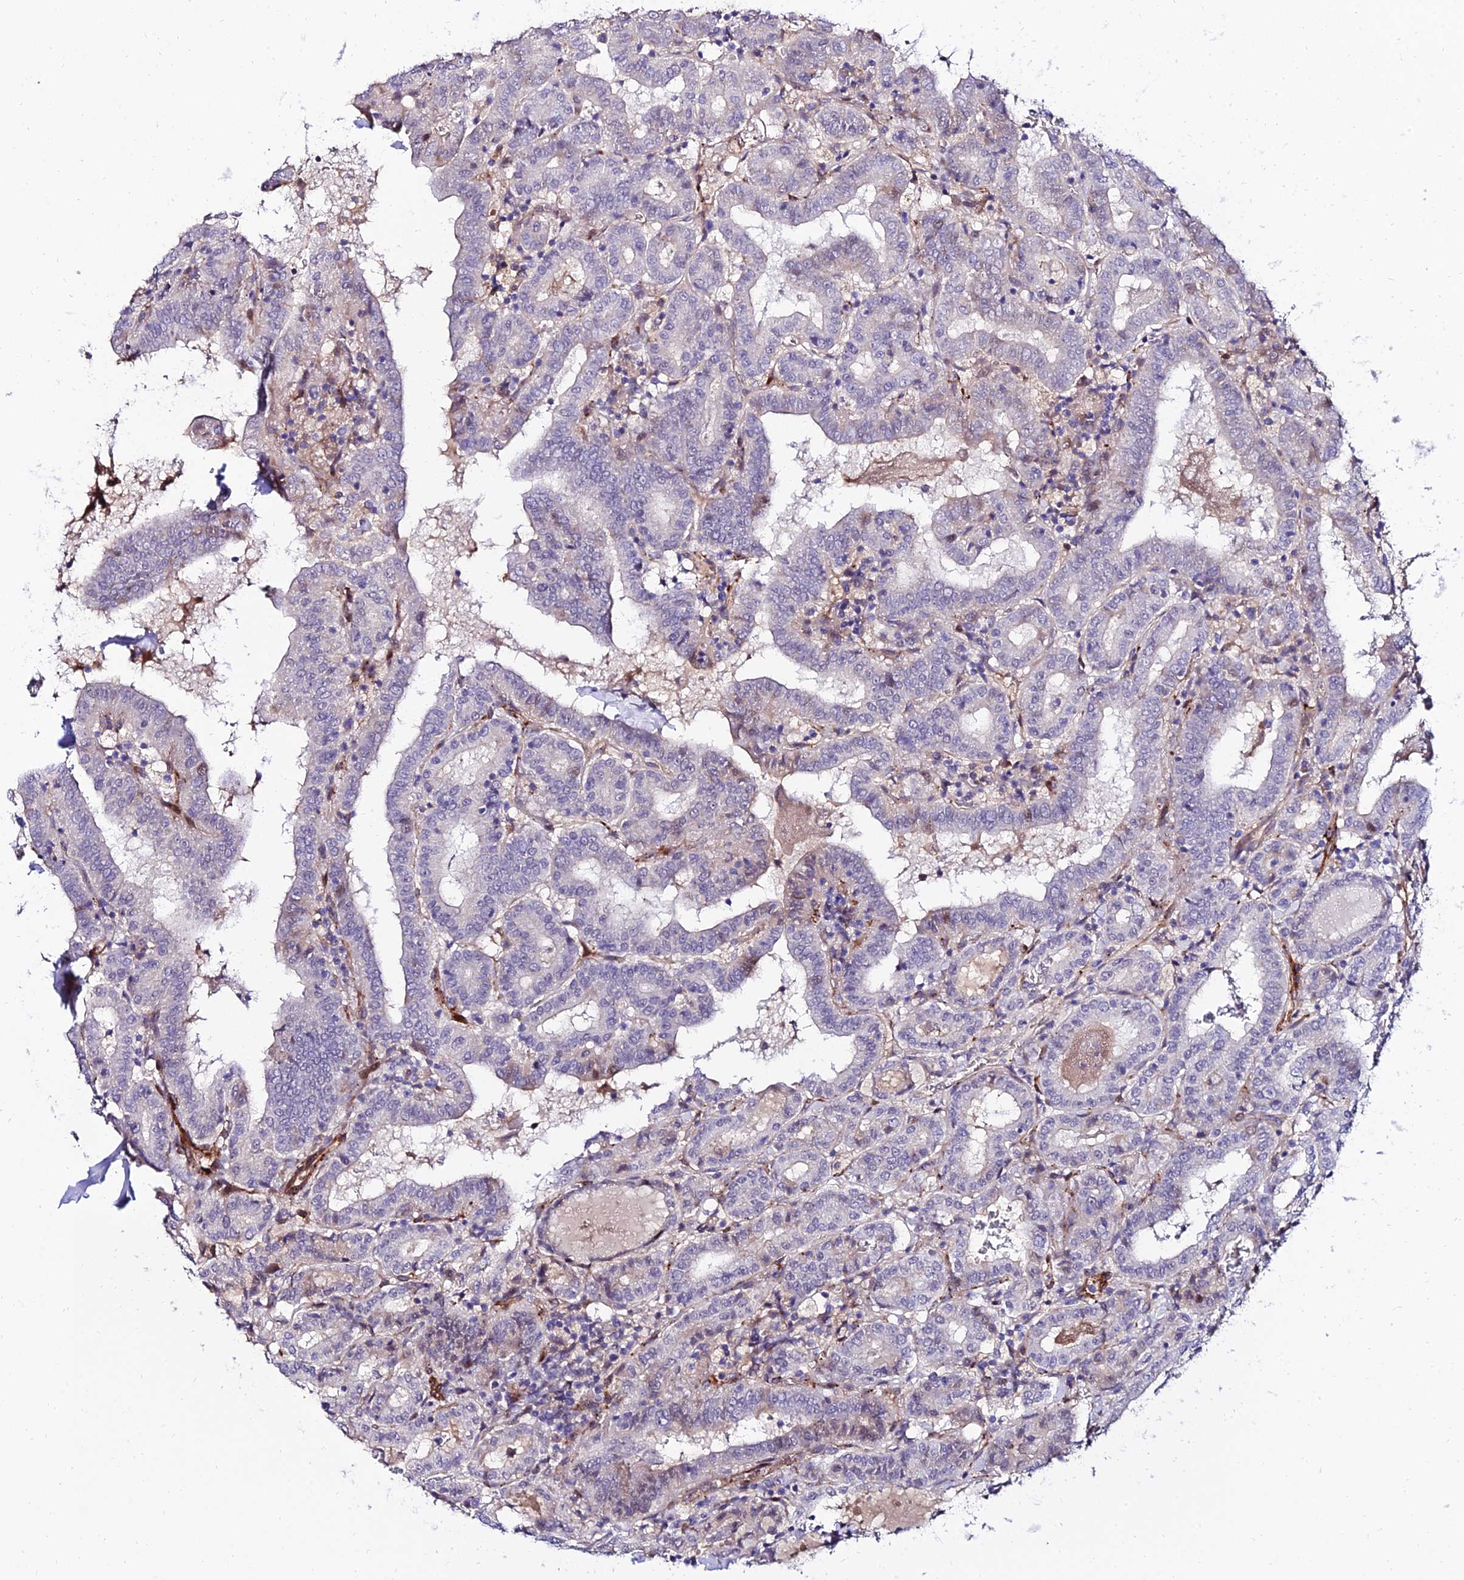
{"staining": {"intensity": "negative", "quantity": "none", "location": "none"}, "tissue": "thyroid cancer", "cell_type": "Tumor cells", "image_type": "cancer", "snomed": [{"axis": "morphology", "description": "Papillary adenocarcinoma, NOS"}, {"axis": "topography", "description": "Thyroid gland"}], "caption": "Immunohistochemistry of human thyroid cancer (papillary adenocarcinoma) shows no expression in tumor cells. (DAB immunohistochemistry (IHC) visualized using brightfield microscopy, high magnification).", "gene": "ALDH3B2", "patient": {"sex": "female", "age": 72}}